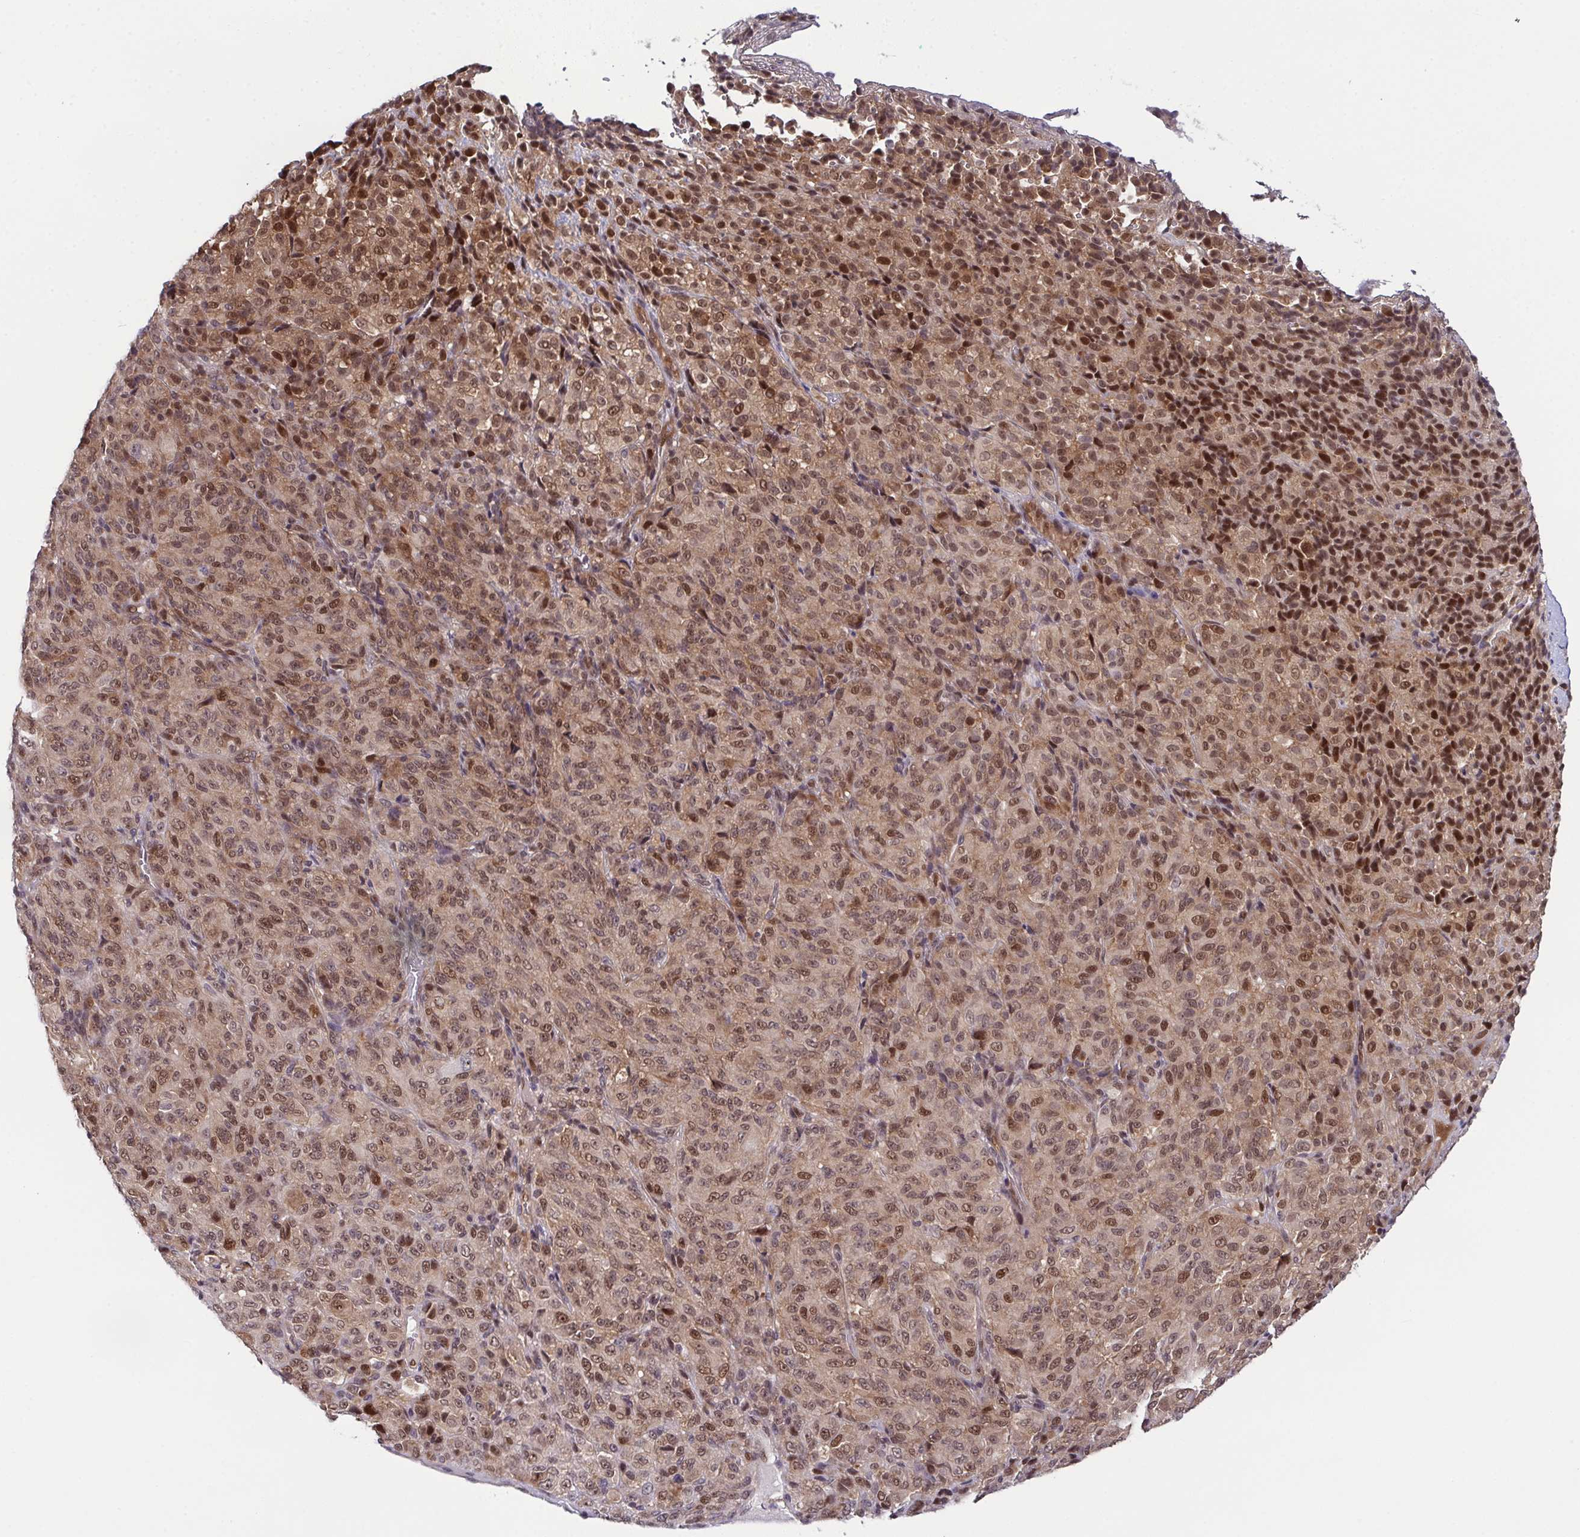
{"staining": {"intensity": "moderate", "quantity": ">75%", "location": "nuclear"}, "tissue": "melanoma", "cell_type": "Tumor cells", "image_type": "cancer", "snomed": [{"axis": "morphology", "description": "Malignant melanoma, Metastatic site"}, {"axis": "topography", "description": "Brain"}], "caption": "Tumor cells demonstrate moderate nuclear positivity in approximately >75% of cells in melanoma.", "gene": "DNAJB1", "patient": {"sex": "female", "age": 56}}